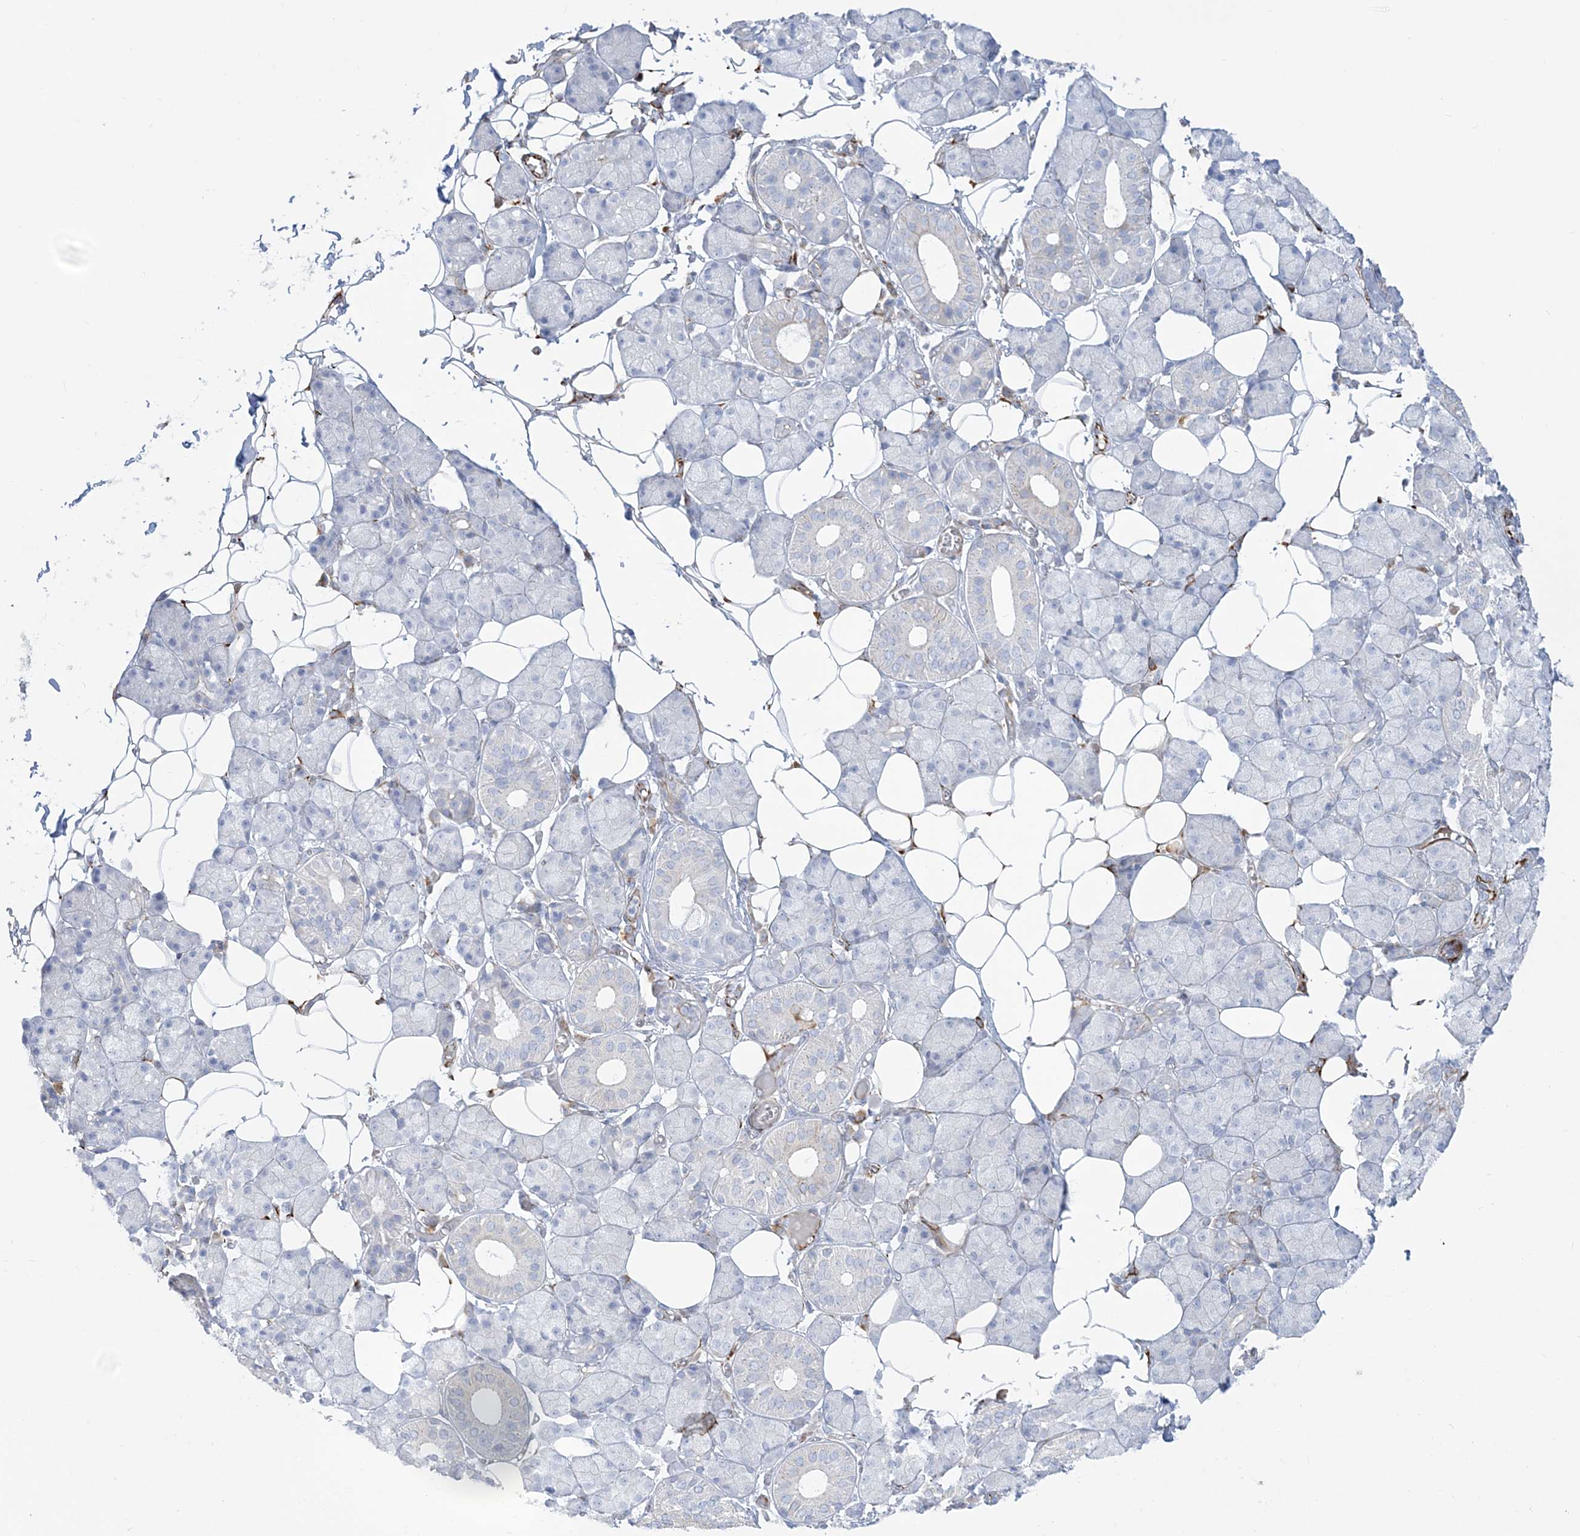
{"staining": {"intensity": "negative", "quantity": "none", "location": "none"}, "tissue": "salivary gland", "cell_type": "Glandular cells", "image_type": "normal", "snomed": [{"axis": "morphology", "description": "Normal tissue, NOS"}, {"axis": "topography", "description": "Salivary gland"}], "caption": "Immunohistochemistry (IHC) image of benign salivary gland: human salivary gland stained with DAB shows no significant protein expression in glandular cells.", "gene": "PPIL6", "patient": {"sex": "female", "age": 33}}